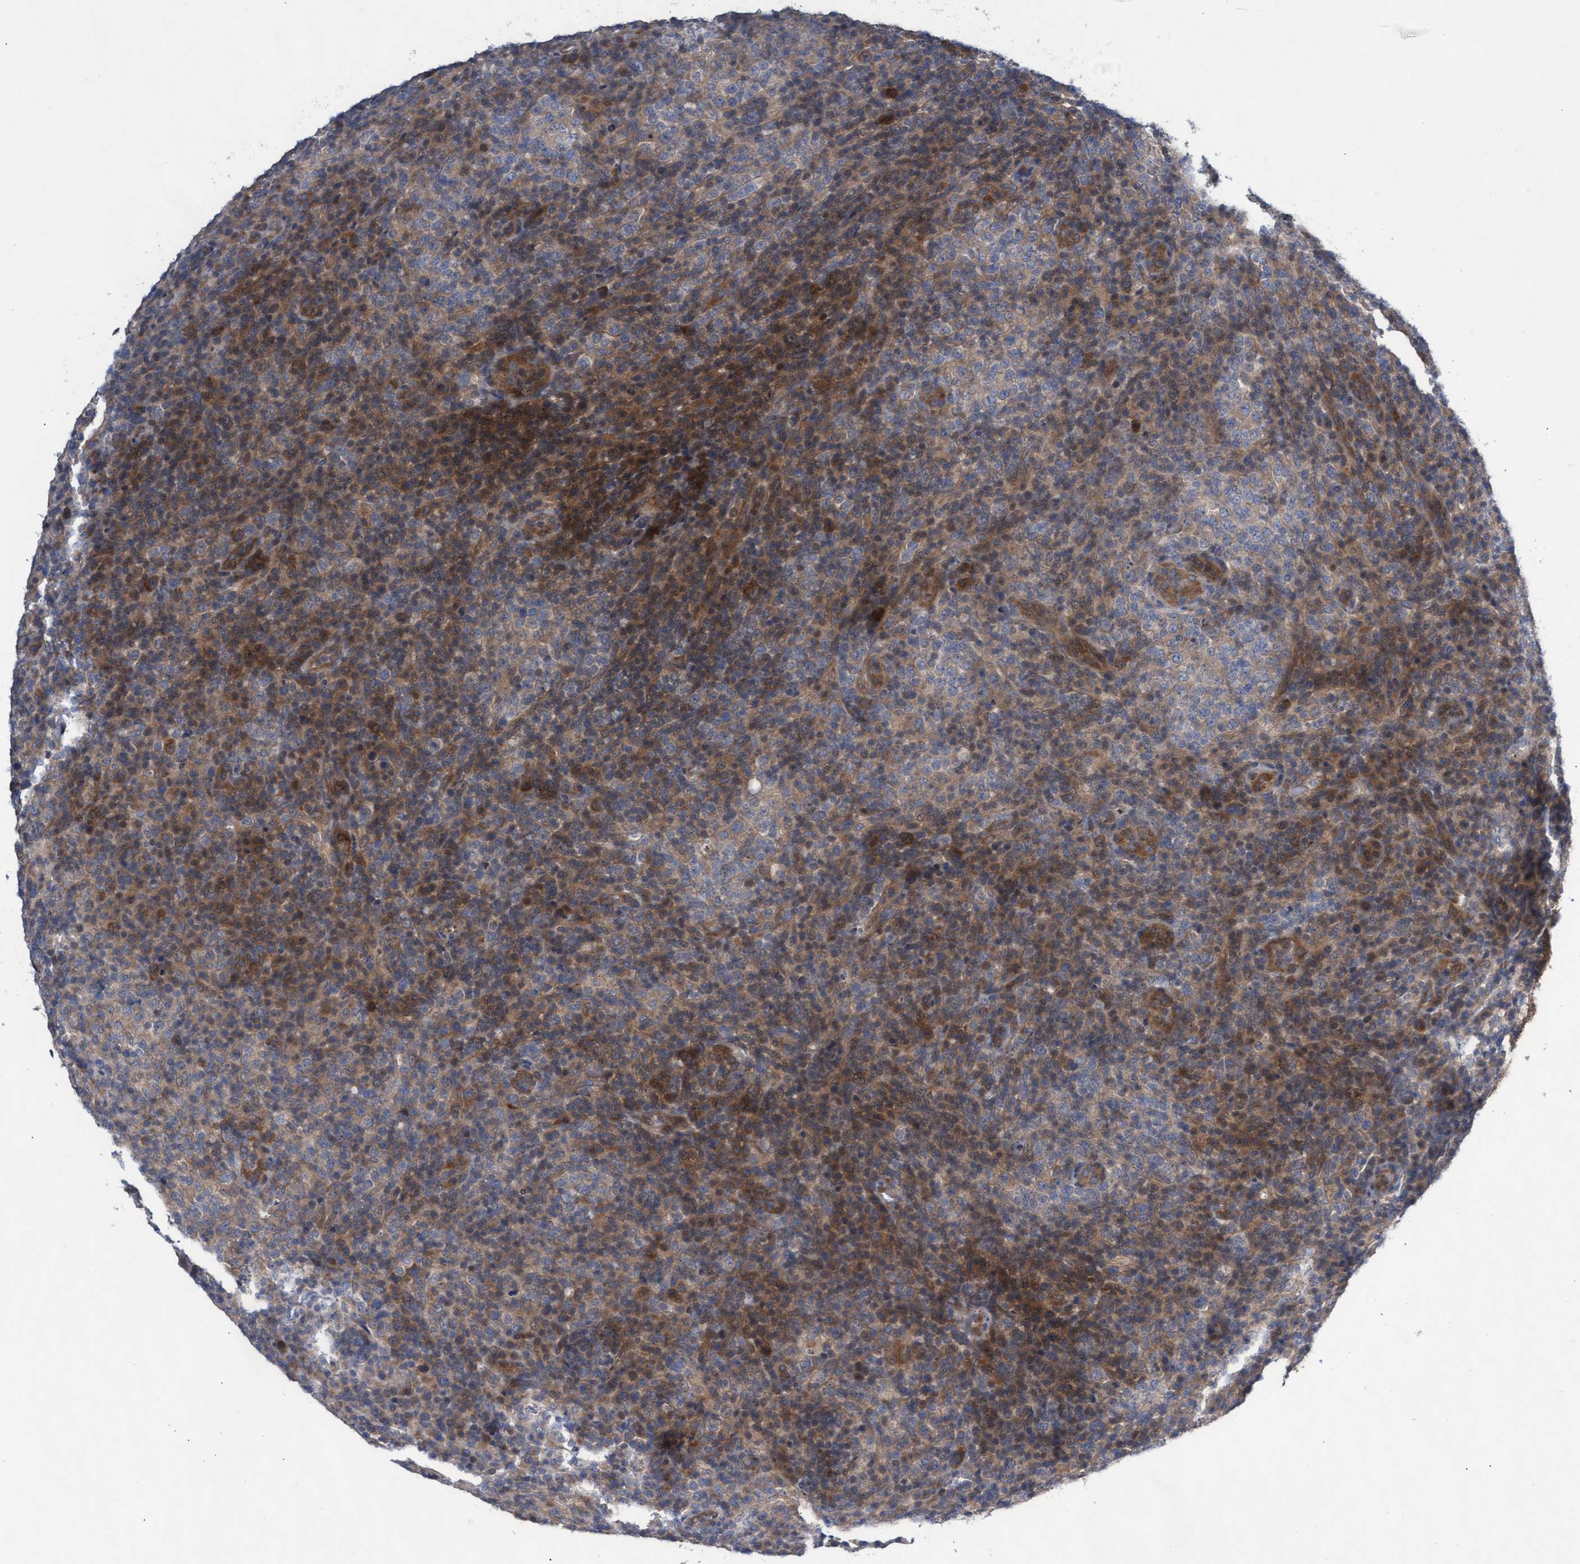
{"staining": {"intensity": "moderate", "quantity": ">75%", "location": "cytoplasmic/membranous"}, "tissue": "lymphoma", "cell_type": "Tumor cells", "image_type": "cancer", "snomed": [{"axis": "morphology", "description": "Malignant lymphoma, non-Hodgkin's type, High grade"}, {"axis": "topography", "description": "Lymph node"}], "caption": "Immunohistochemical staining of human lymphoma demonstrates medium levels of moderate cytoplasmic/membranous positivity in approximately >75% of tumor cells.", "gene": "ABCF2", "patient": {"sex": "female", "age": 76}}